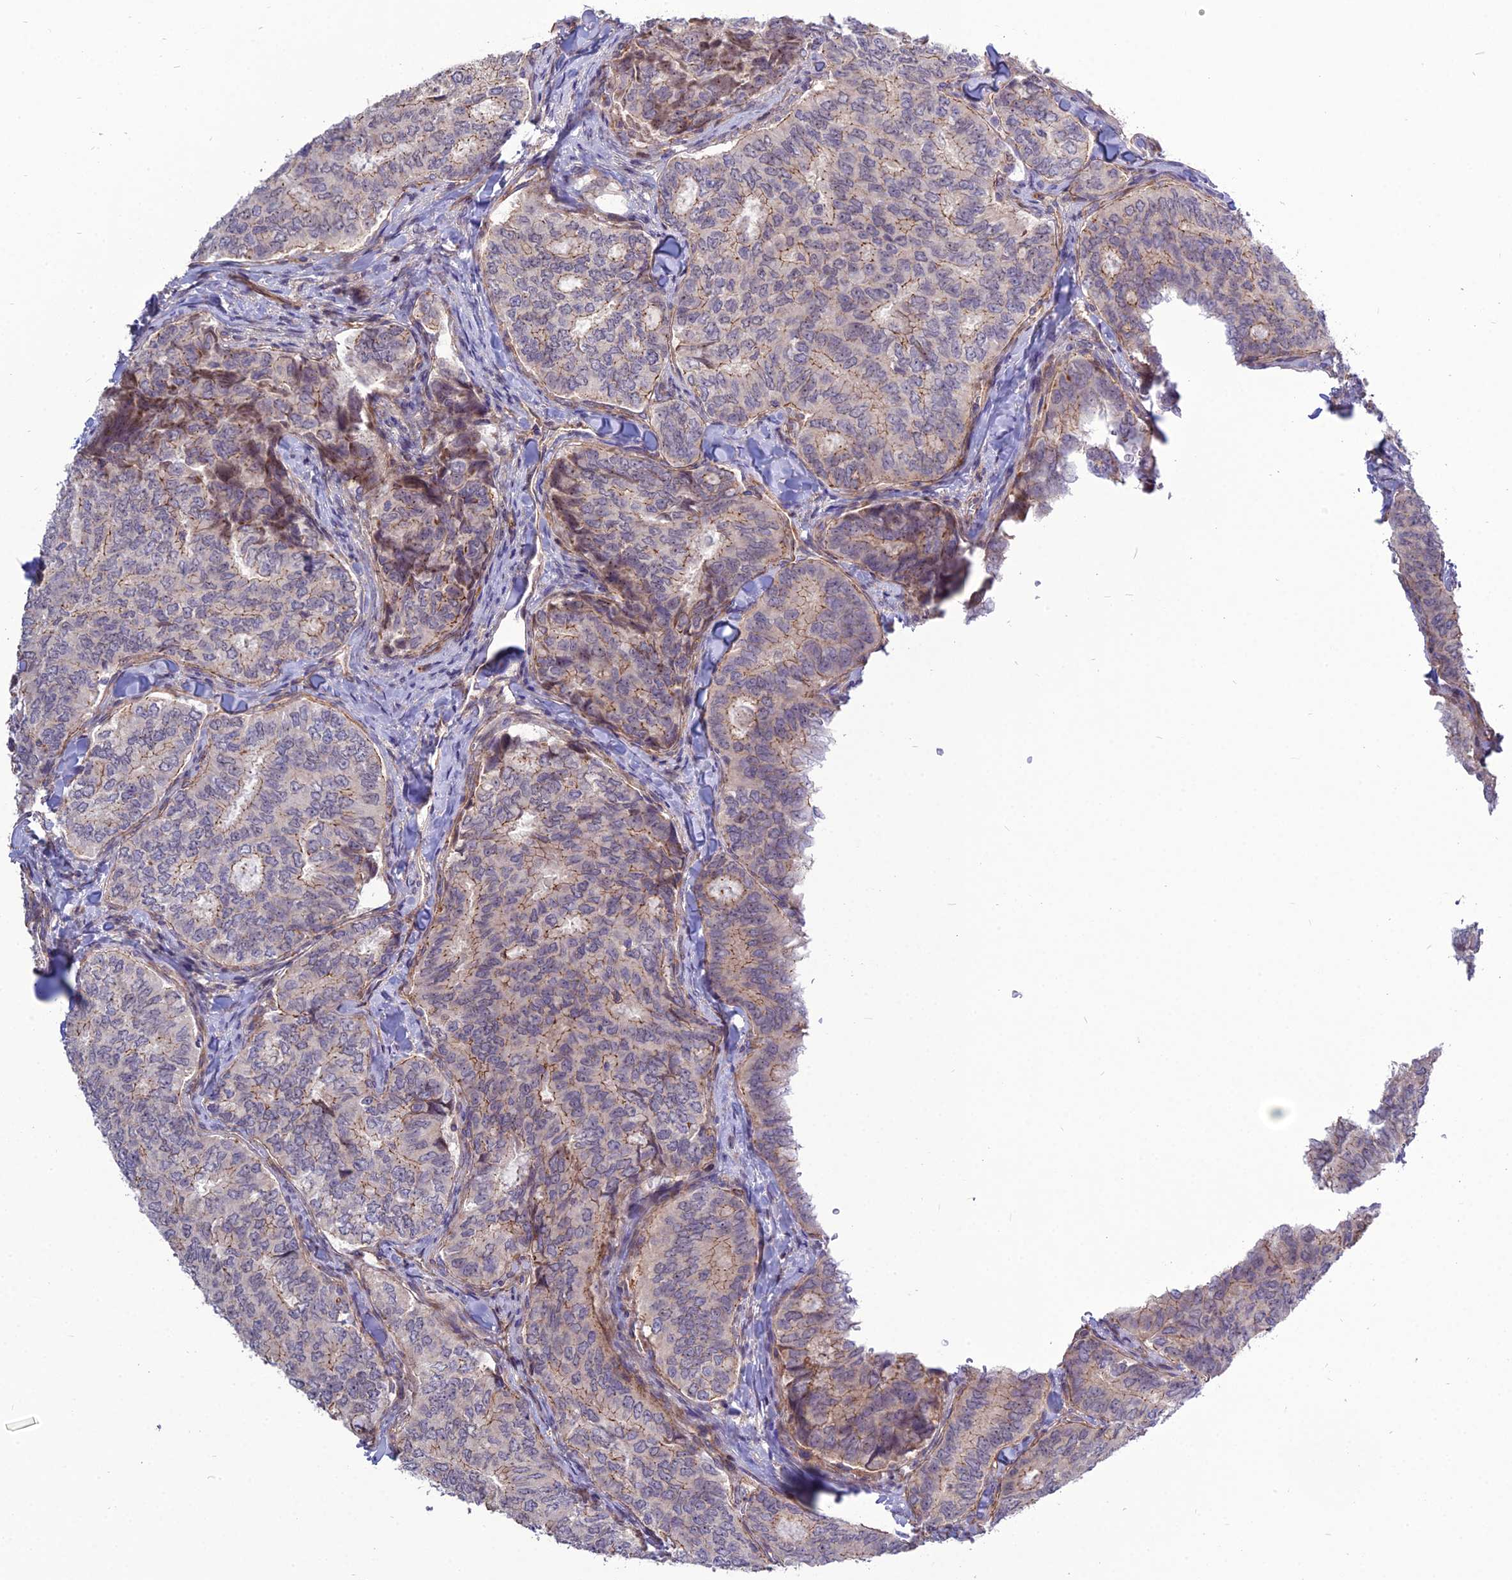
{"staining": {"intensity": "weak", "quantity": "25%-75%", "location": "cytoplasmic/membranous"}, "tissue": "thyroid cancer", "cell_type": "Tumor cells", "image_type": "cancer", "snomed": [{"axis": "morphology", "description": "Papillary adenocarcinoma, NOS"}, {"axis": "topography", "description": "Thyroid gland"}], "caption": "Thyroid cancer (papillary adenocarcinoma) was stained to show a protein in brown. There is low levels of weak cytoplasmic/membranous expression in approximately 25%-75% of tumor cells. (Stains: DAB (3,3'-diaminobenzidine) in brown, nuclei in blue, Microscopy: brightfield microscopy at high magnification).", "gene": "TSPYL2", "patient": {"sex": "female", "age": 35}}